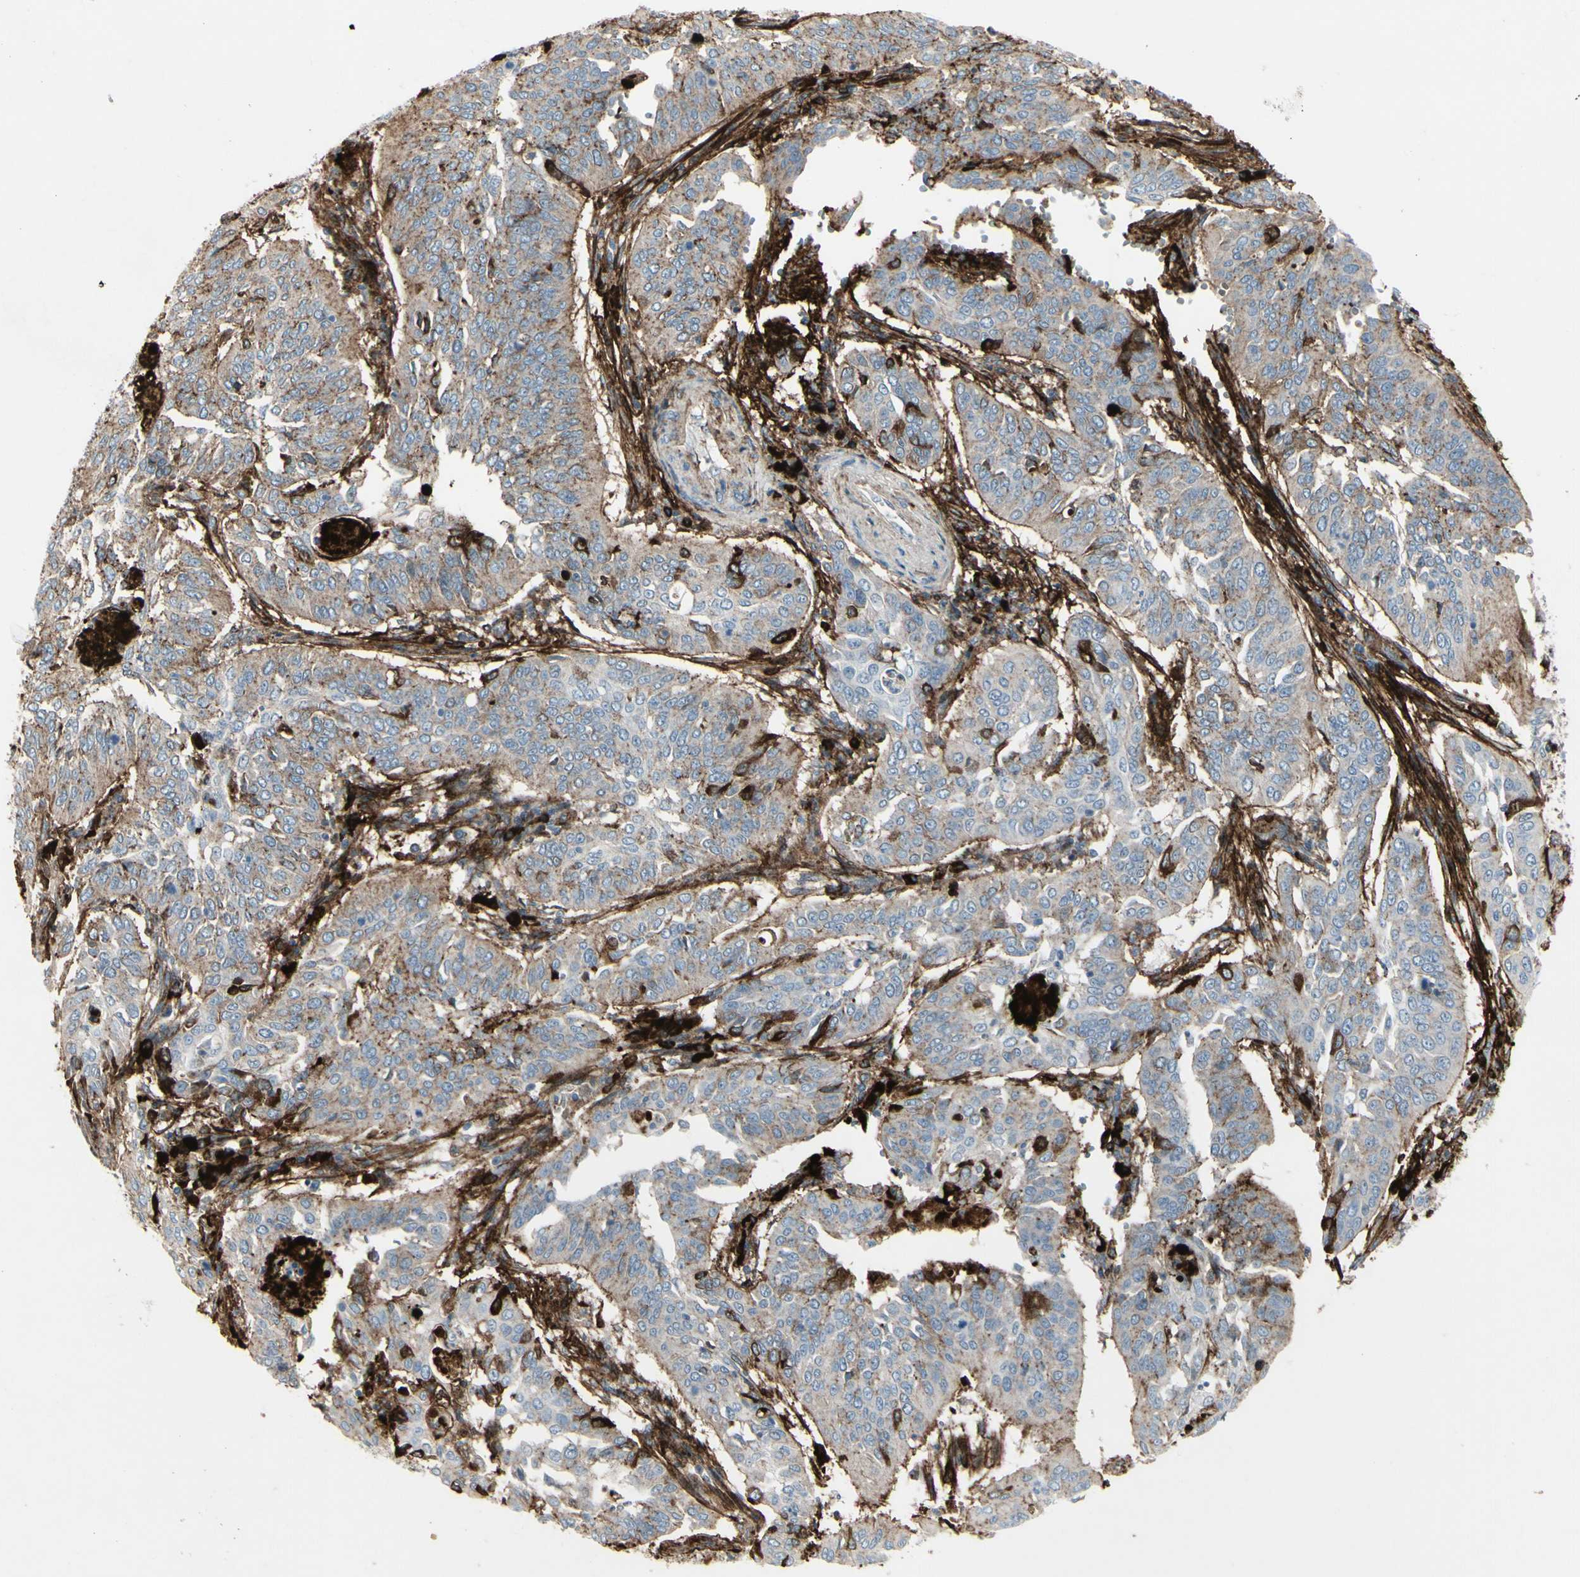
{"staining": {"intensity": "weak", "quantity": ">75%", "location": "cytoplasmic/membranous"}, "tissue": "cervical cancer", "cell_type": "Tumor cells", "image_type": "cancer", "snomed": [{"axis": "morphology", "description": "Normal tissue, NOS"}, {"axis": "morphology", "description": "Squamous cell carcinoma, NOS"}, {"axis": "topography", "description": "Cervix"}], "caption": "Immunohistochemistry (DAB (3,3'-diaminobenzidine)) staining of human cervical cancer (squamous cell carcinoma) displays weak cytoplasmic/membranous protein expression in about >75% of tumor cells.", "gene": "IGHG1", "patient": {"sex": "female", "age": 39}}